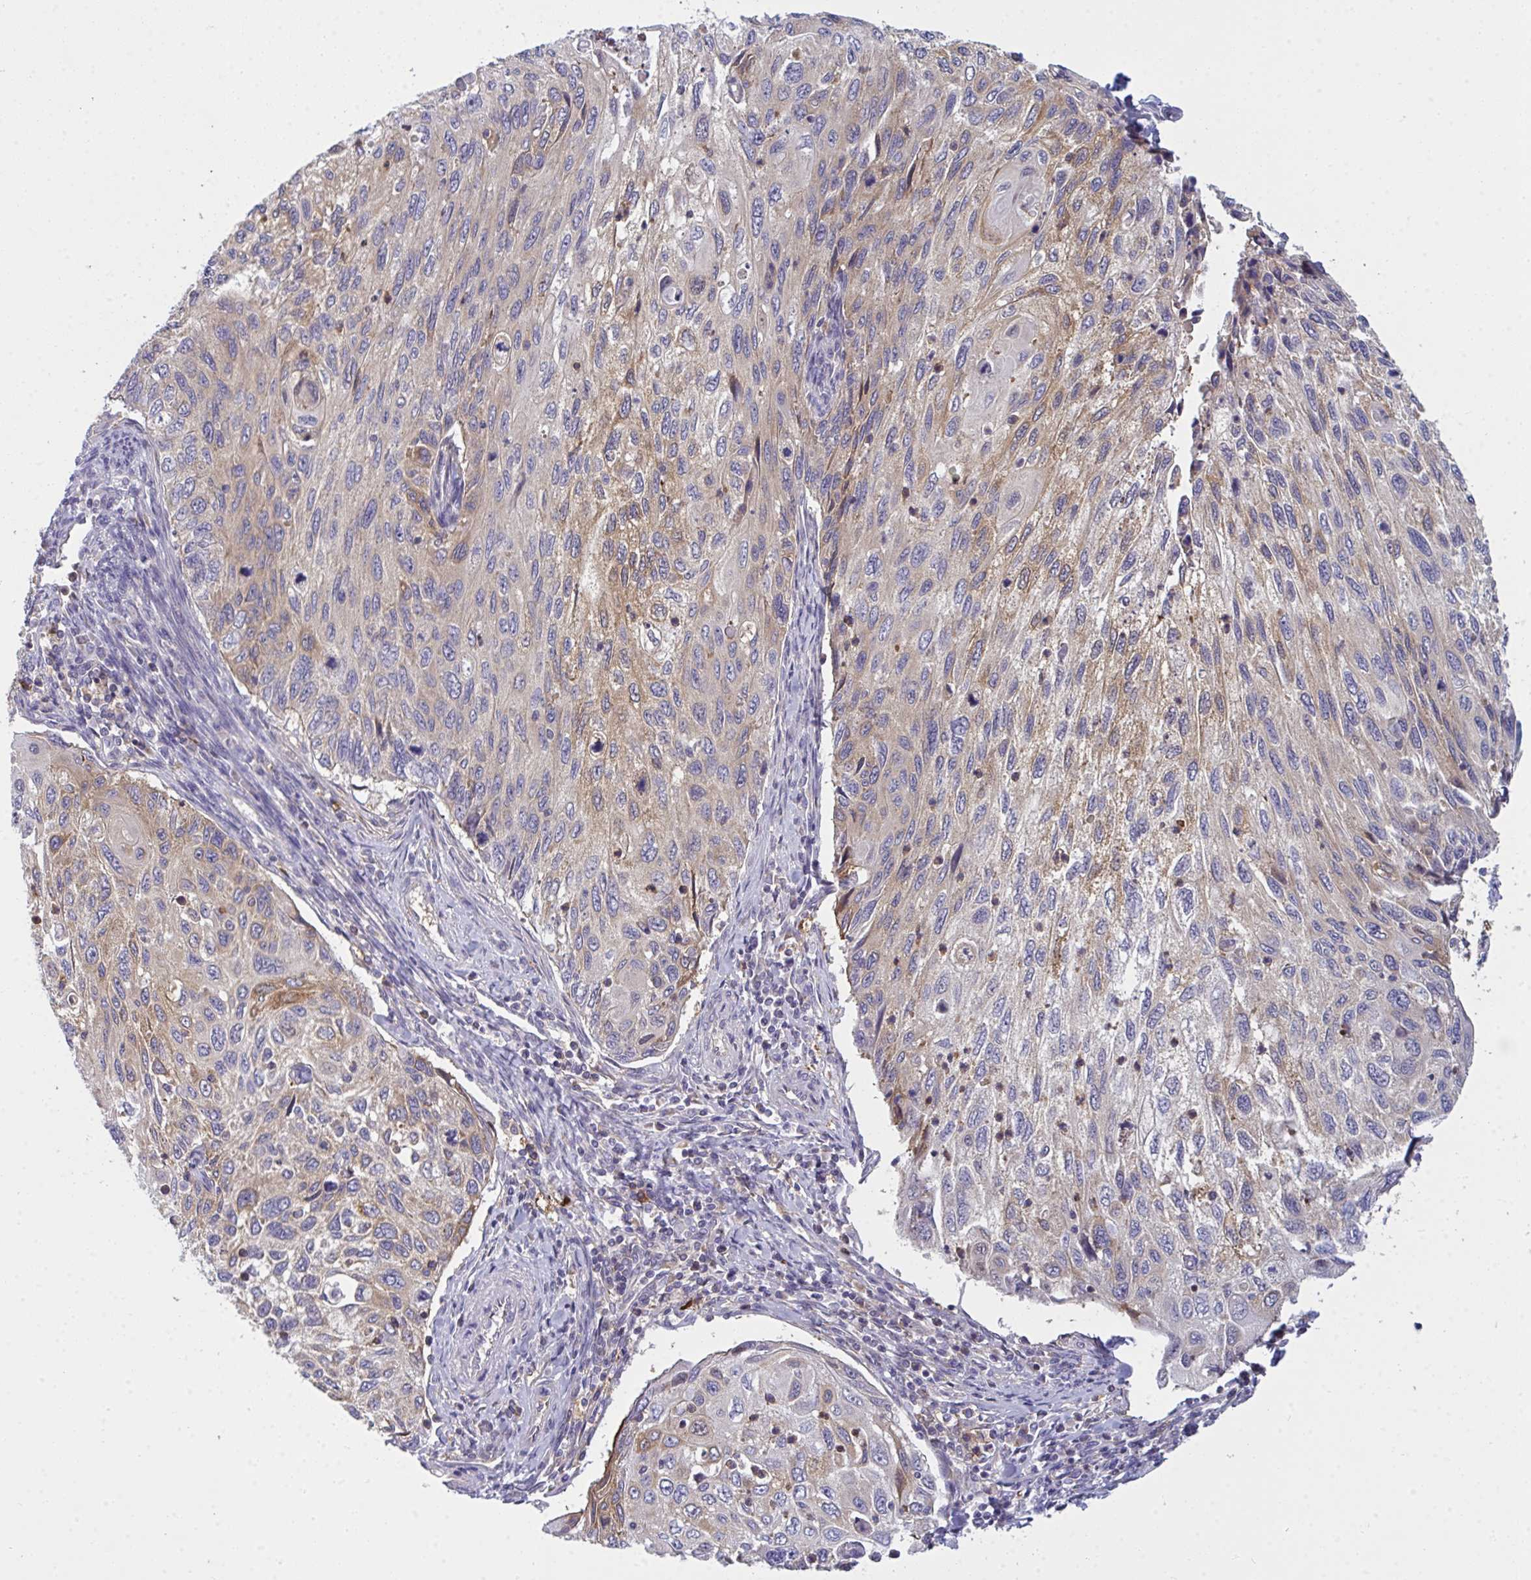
{"staining": {"intensity": "moderate", "quantity": "25%-75%", "location": "cytoplasmic/membranous"}, "tissue": "cervical cancer", "cell_type": "Tumor cells", "image_type": "cancer", "snomed": [{"axis": "morphology", "description": "Squamous cell carcinoma, NOS"}, {"axis": "topography", "description": "Cervix"}], "caption": "Immunohistochemistry (DAB) staining of human cervical squamous cell carcinoma exhibits moderate cytoplasmic/membranous protein expression in approximately 25%-75% of tumor cells.", "gene": "SLC30A6", "patient": {"sex": "female", "age": 70}}